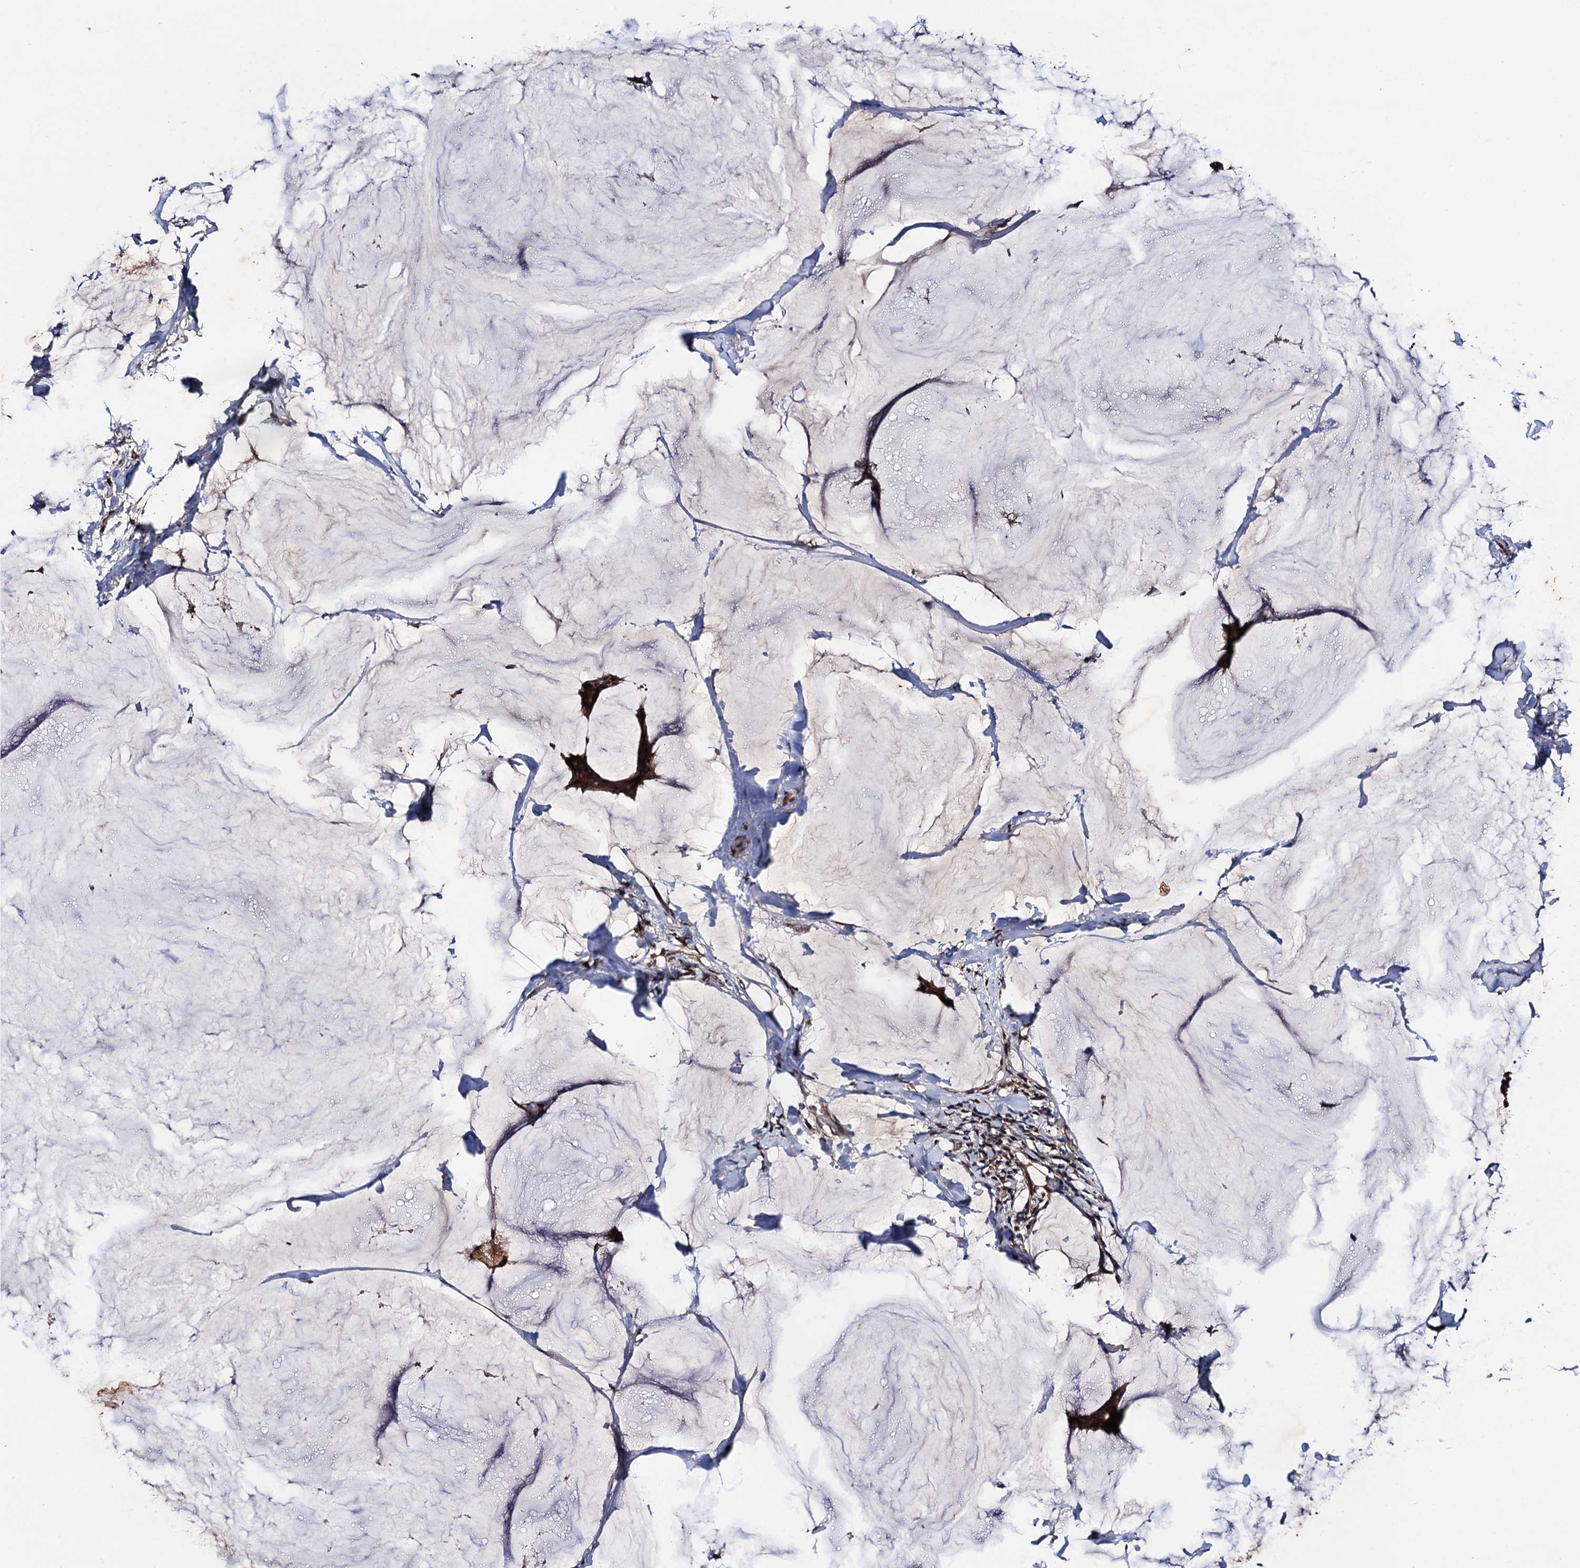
{"staining": {"intensity": "strong", "quantity": ">75%", "location": "cytoplasmic/membranous"}, "tissue": "breast cancer", "cell_type": "Tumor cells", "image_type": "cancer", "snomed": [{"axis": "morphology", "description": "Duct carcinoma"}, {"axis": "topography", "description": "Breast"}], "caption": "A high amount of strong cytoplasmic/membranous positivity is appreciated in approximately >75% of tumor cells in breast cancer tissue.", "gene": "NAA16", "patient": {"sex": "female", "age": 93}}